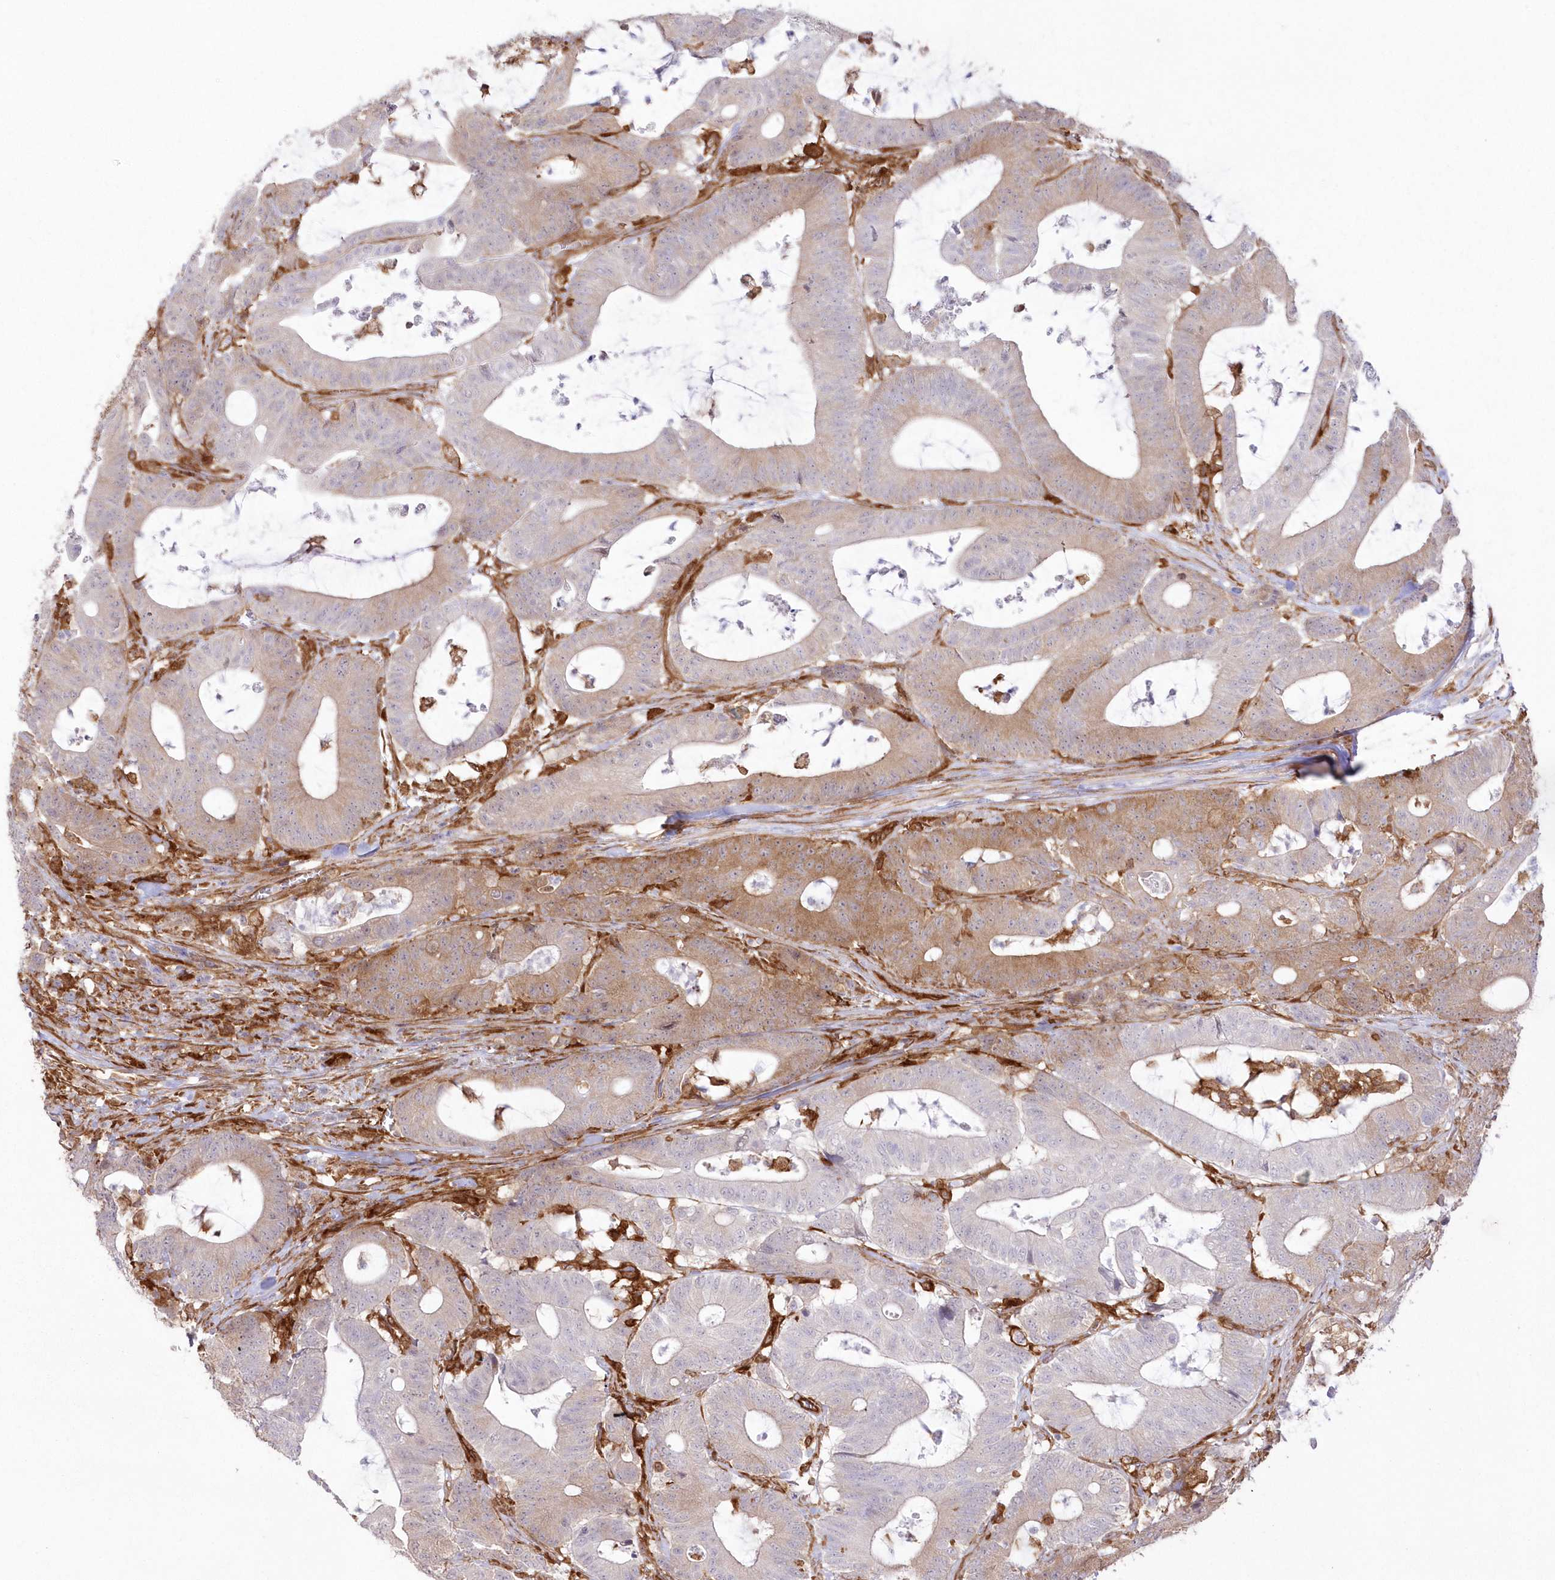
{"staining": {"intensity": "moderate", "quantity": "<25%", "location": "cytoplasmic/membranous"}, "tissue": "colorectal cancer", "cell_type": "Tumor cells", "image_type": "cancer", "snomed": [{"axis": "morphology", "description": "Adenocarcinoma, NOS"}, {"axis": "topography", "description": "Colon"}], "caption": "Protein staining of colorectal adenocarcinoma tissue reveals moderate cytoplasmic/membranous staining in approximately <25% of tumor cells.", "gene": "SH3PXD2B", "patient": {"sex": "female", "age": 84}}